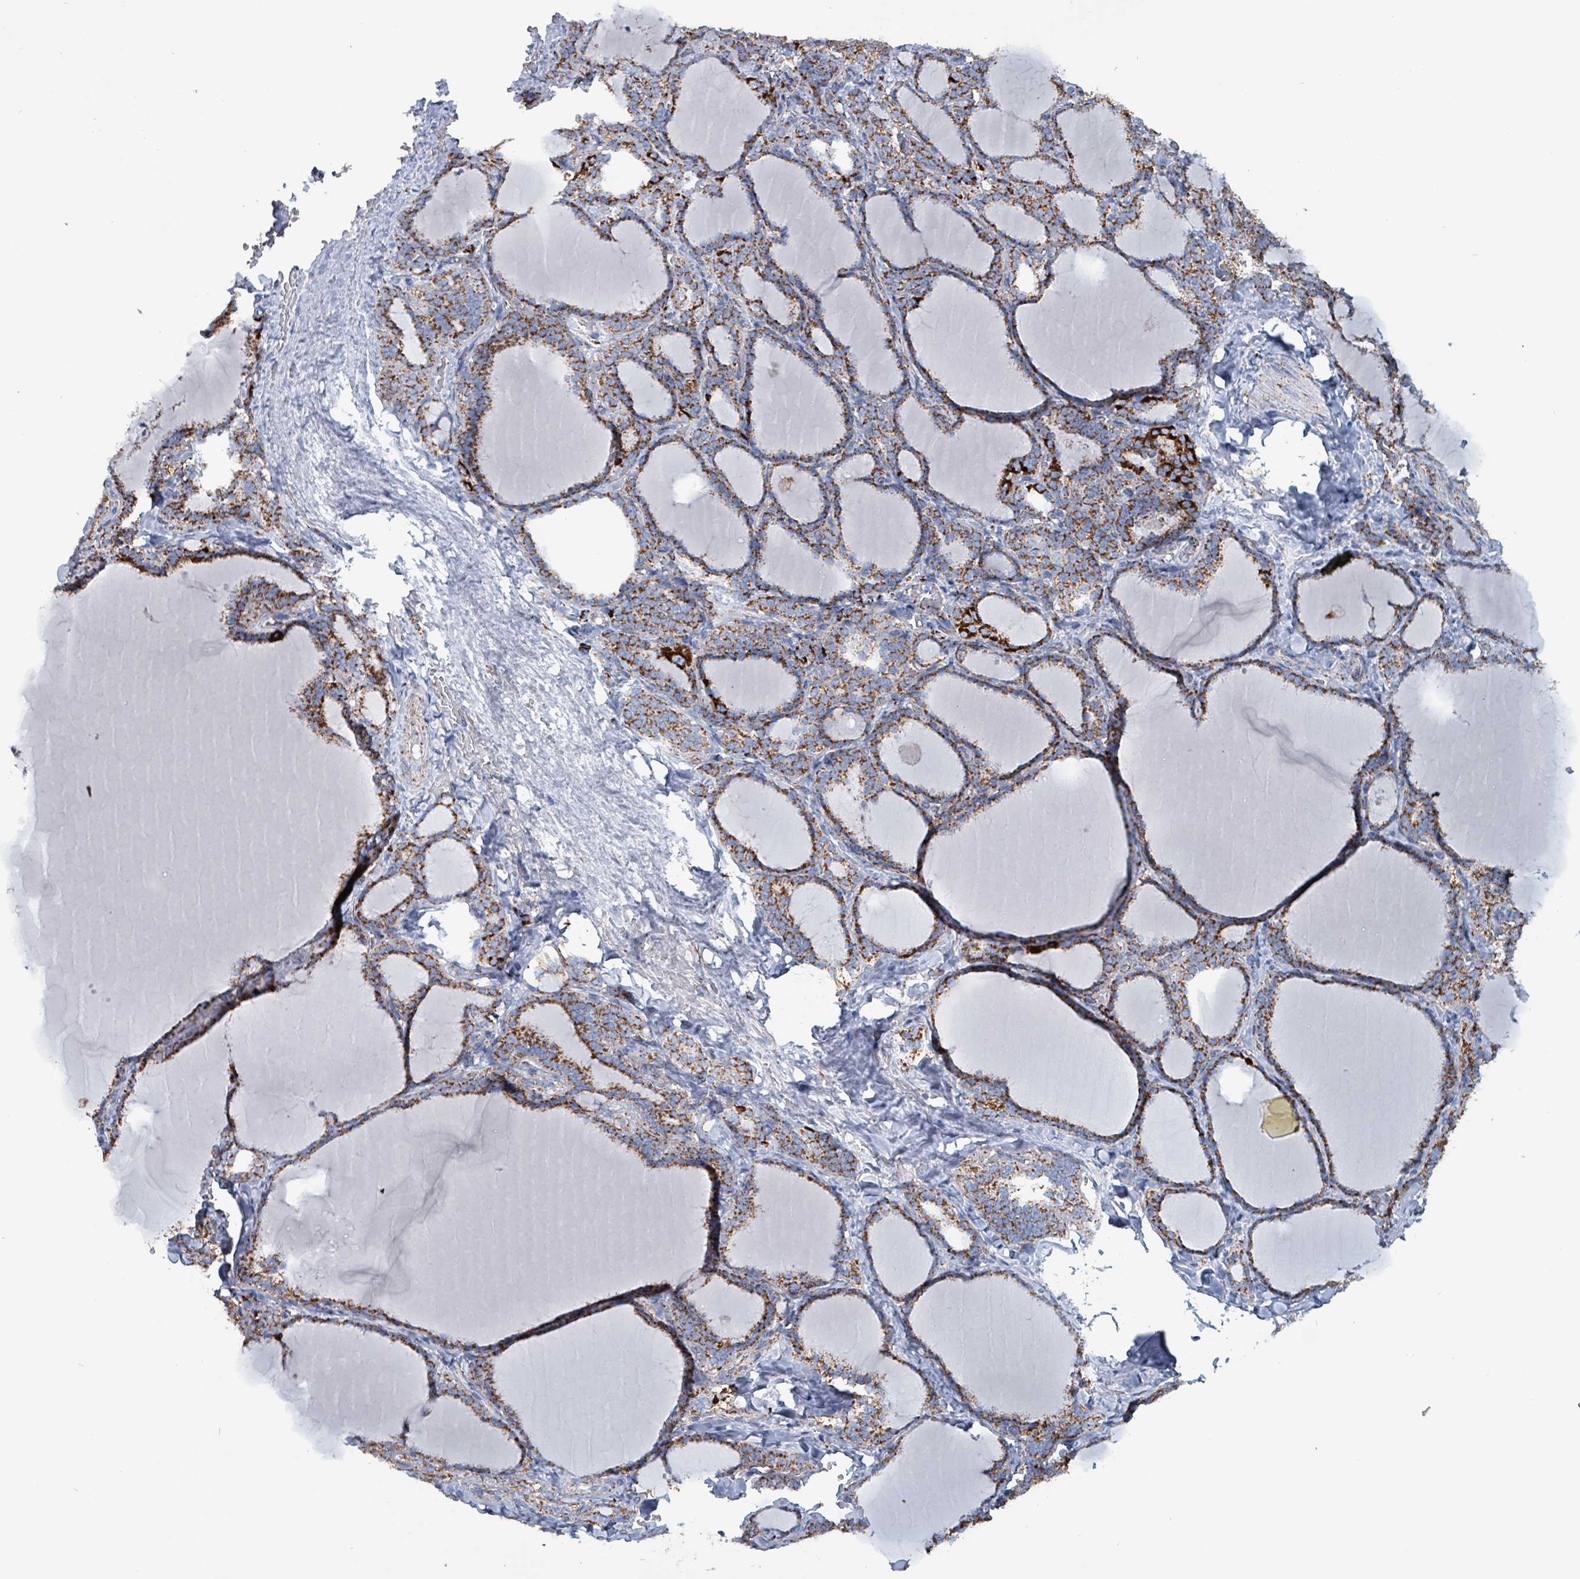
{"staining": {"intensity": "strong", "quantity": ">75%", "location": "cytoplasmic/membranous"}, "tissue": "thyroid gland", "cell_type": "Glandular cells", "image_type": "normal", "snomed": [{"axis": "morphology", "description": "Normal tissue, NOS"}, {"axis": "topography", "description": "Thyroid gland"}], "caption": "A high amount of strong cytoplasmic/membranous expression is appreciated in approximately >75% of glandular cells in unremarkable thyroid gland.", "gene": "IDH3B", "patient": {"sex": "female", "age": 31}}